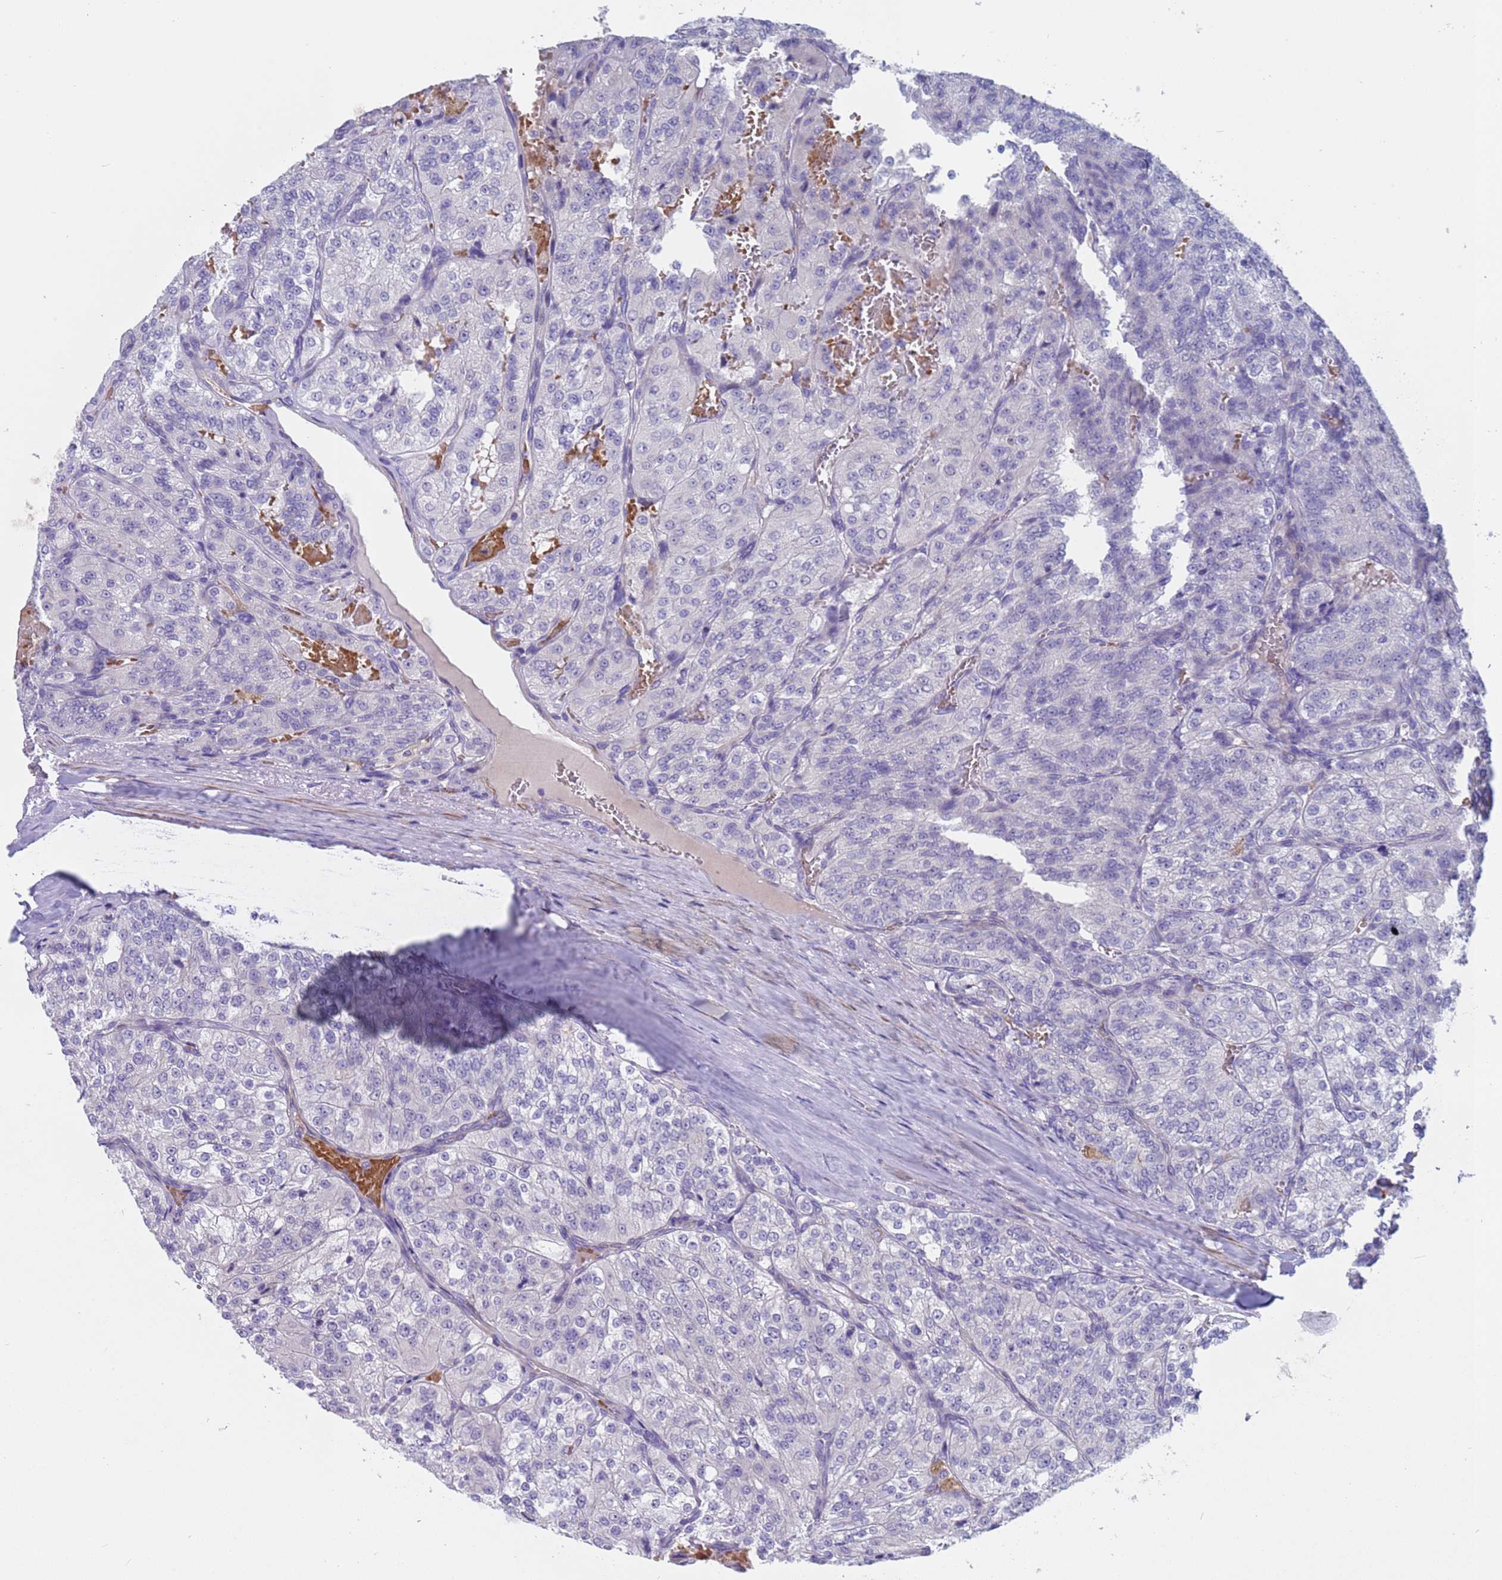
{"staining": {"intensity": "negative", "quantity": "none", "location": "none"}, "tissue": "renal cancer", "cell_type": "Tumor cells", "image_type": "cancer", "snomed": [{"axis": "morphology", "description": "Adenocarcinoma, NOS"}, {"axis": "topography", "description": "Kidney"}], "caption": "A micrograph of human renal cancer (adenocarcinoma) is negative for staining in tumor cells.", "gene": "KBTBD3", "patient": {"sex": "female", "age": 63}}